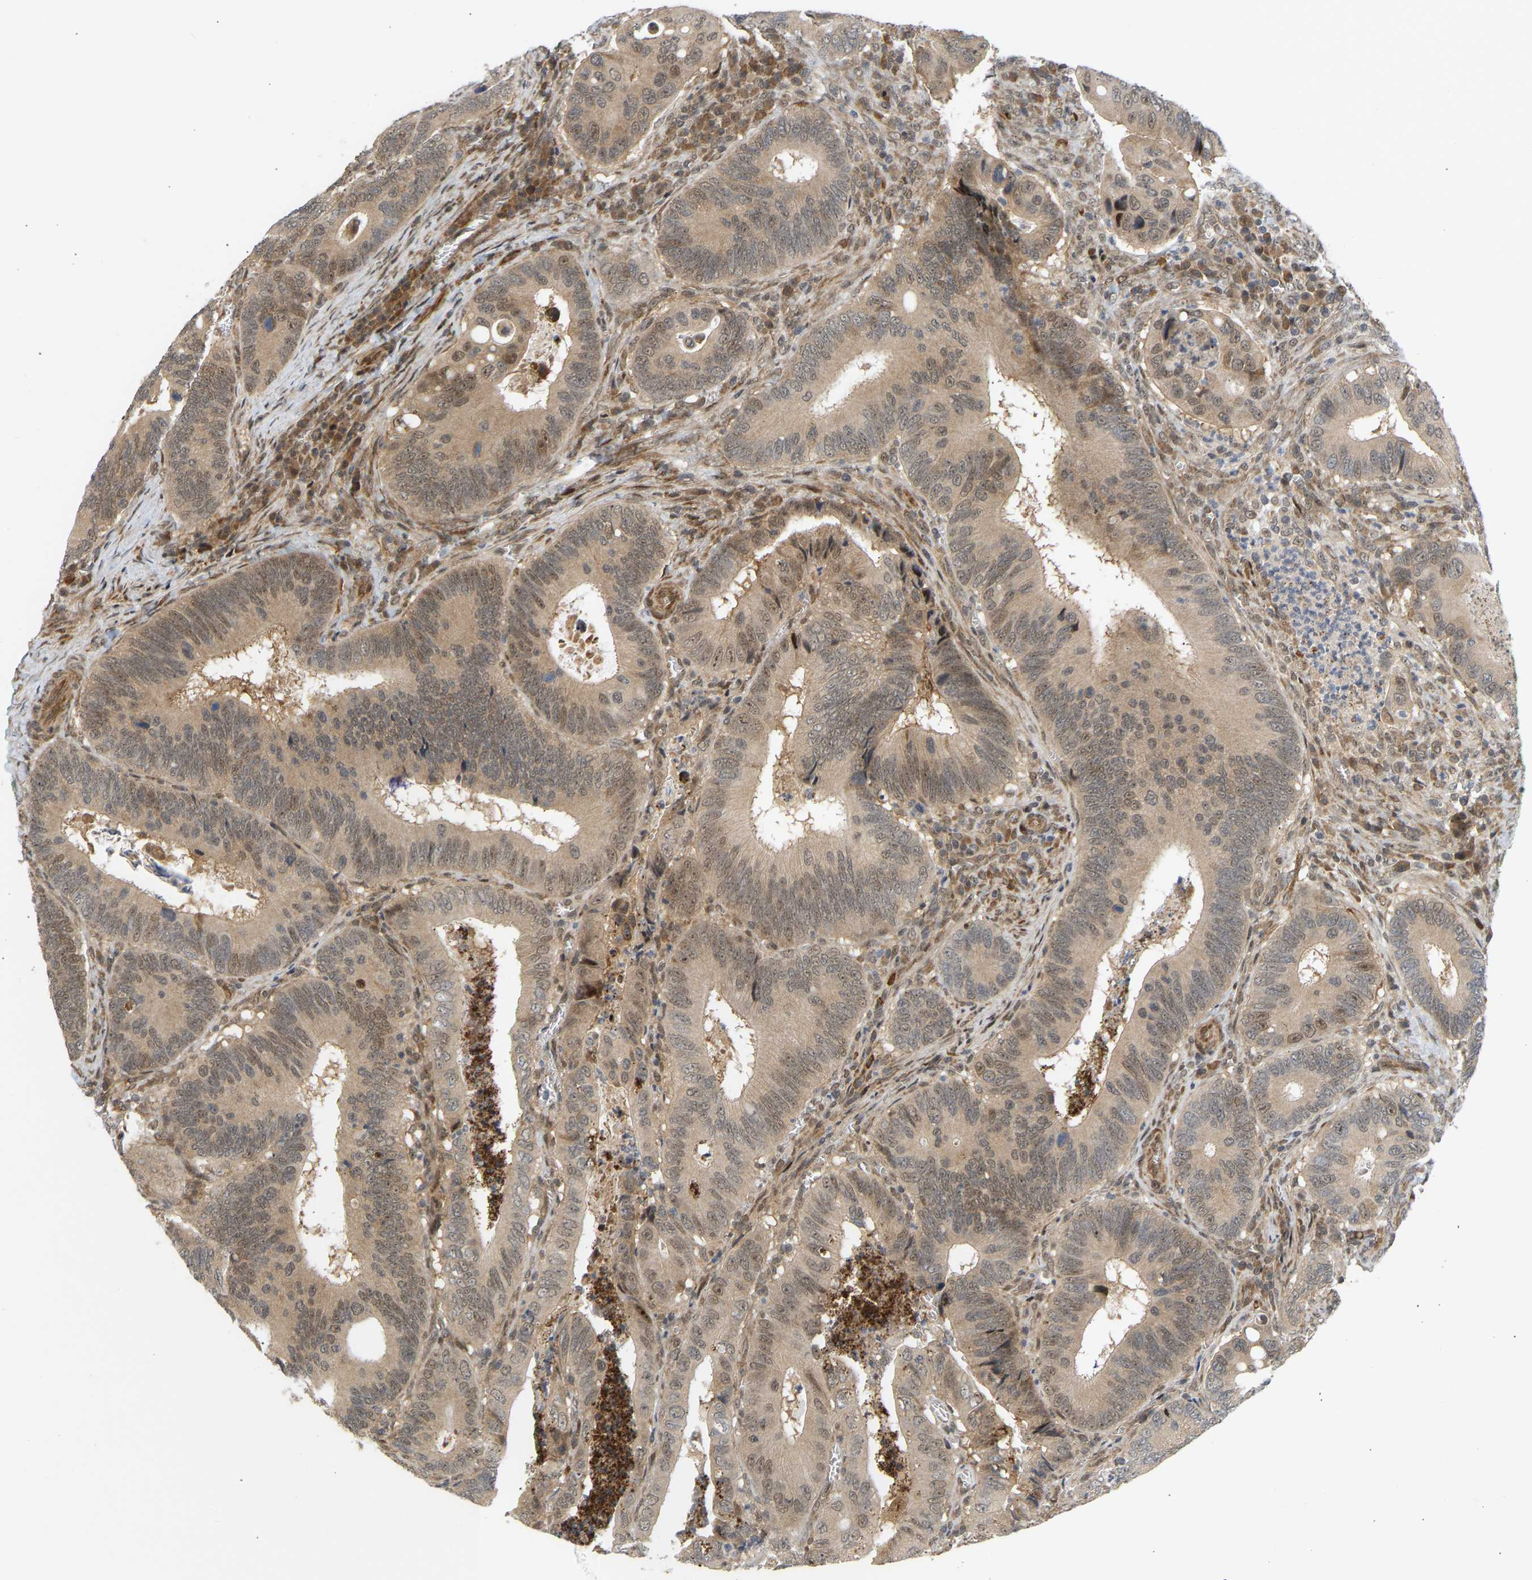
{"staining": {"intensity": "moderate", "quantity": ">75%", "location": "cytoplasmic/membranous,nuclear"}, "tissue": "colorectal cancer", "cell_type": "Tumor cells", "image_type": "cancer", "snomed": [{"axis": "morphology", "description": "Inflammation, NOS"}, {"axis": "morphology", "description": "Adenocarcinoma, NOS"}, {"axis": "topography", "description": "Colon"}], "caption": "Immunohistochemistry photomicrograph of colorectal adenocarcinoma stained for a protein (brown), which exhibits medium levels of moderate cytoplasmic/membranous and nuclear expression in about >75% of tumor cells.", "gene": "BAG1", "patient": {"sex": "male", "age": 72}}